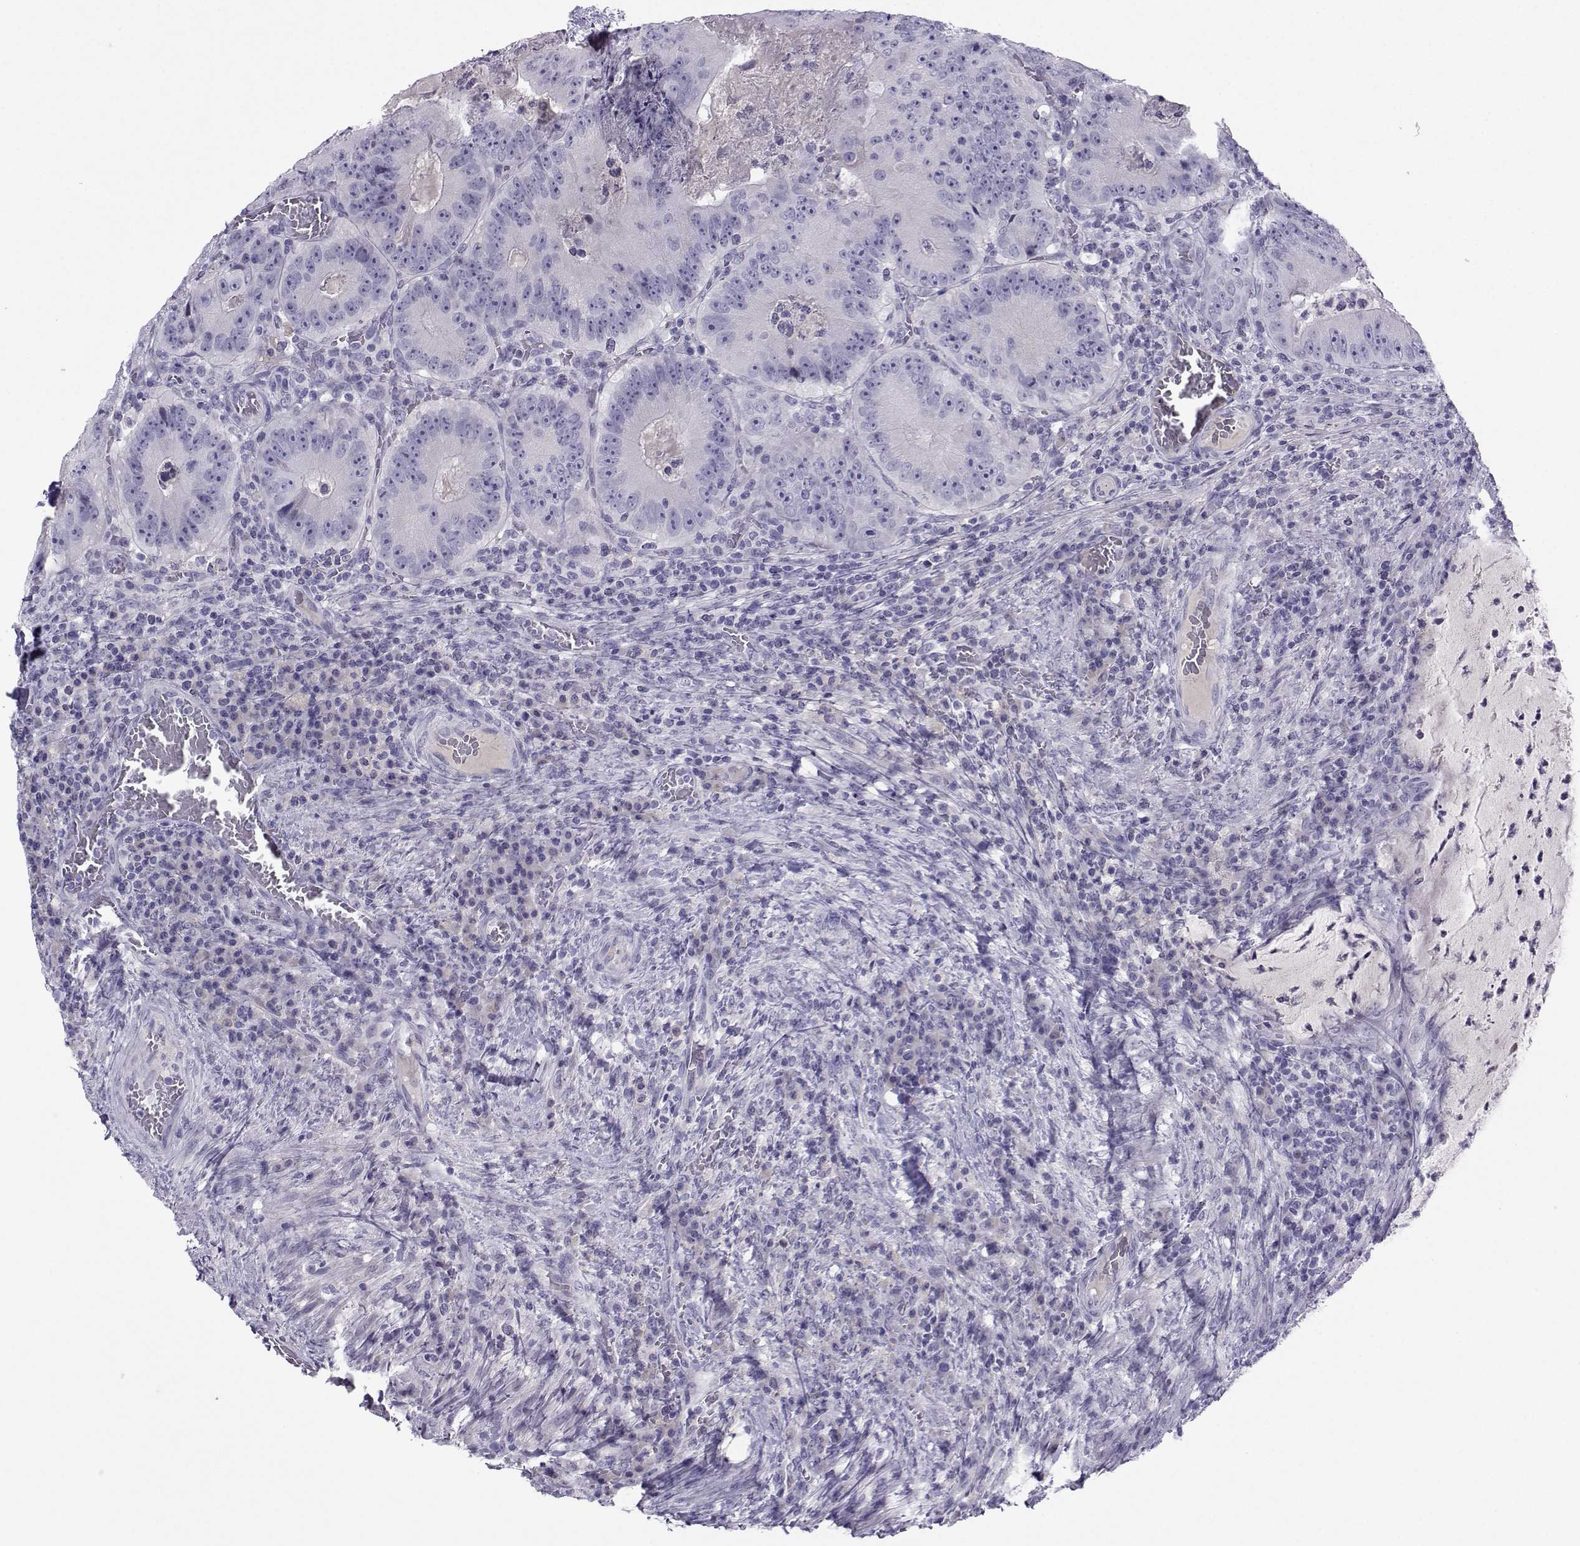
{"staining": {"intensity": "negative", "quantity": "none", "location": "none"}, "tissue": "colorectal cancer", "cell_type": "Tumor cells", "image_type": "cancer", "snomed": [{"axis": "morphology", "description": "Adenocarcinoma, NOS"}, {"axis": "topography", "description": "Colon"}], "caption": "Immunohistochemistry photomicrograph of neoplastic tissue: human colorectal adenocarcinoma stained with DAB (3,3'-diaminobenzidine) exhibits no significant protein expression in tumor cells.", "gene": "ARMC2", "patient": {"sex": "female", "age": 86}}